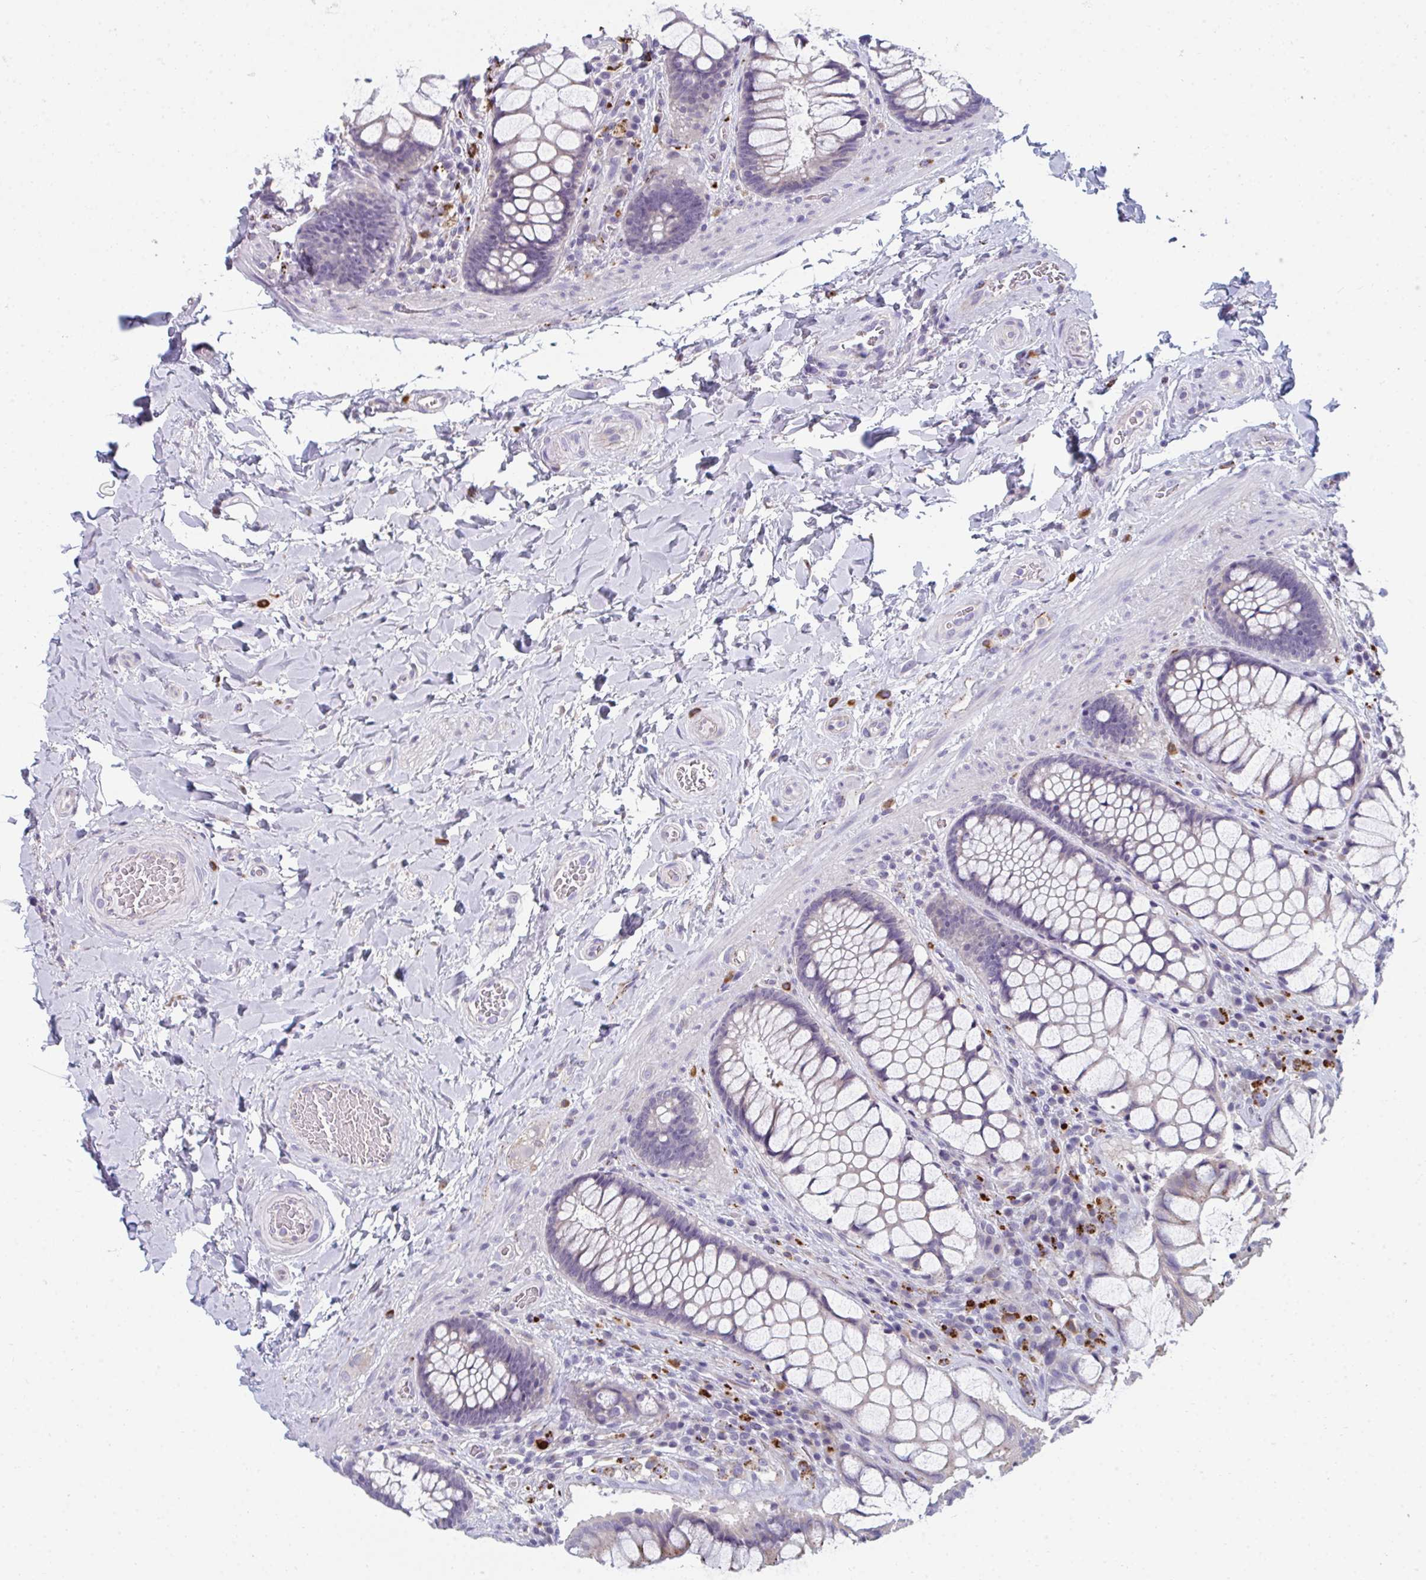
{"staining": {"intensity": "weak", "quantity": "<25%", "location": "cytoplasmic/membranous"}, "tissue": "rectum", "cell_type": "Glandular cells", "image_type": "normal", "snomed": [{"axis": "morphology", "description": "Normal tissue, NOS"}, {"axis": "topography", "description": "Rectum"}], "caption": "Immunohistochemistry (IHC) histopathology image of normal rectum: human rectum stained with DAB (3,3'-diaminobenzidine) reveals no significant protein staining in glandular cells.", "gene": "EIF1AD", "patient": {"sex": "female", "age": 58}}